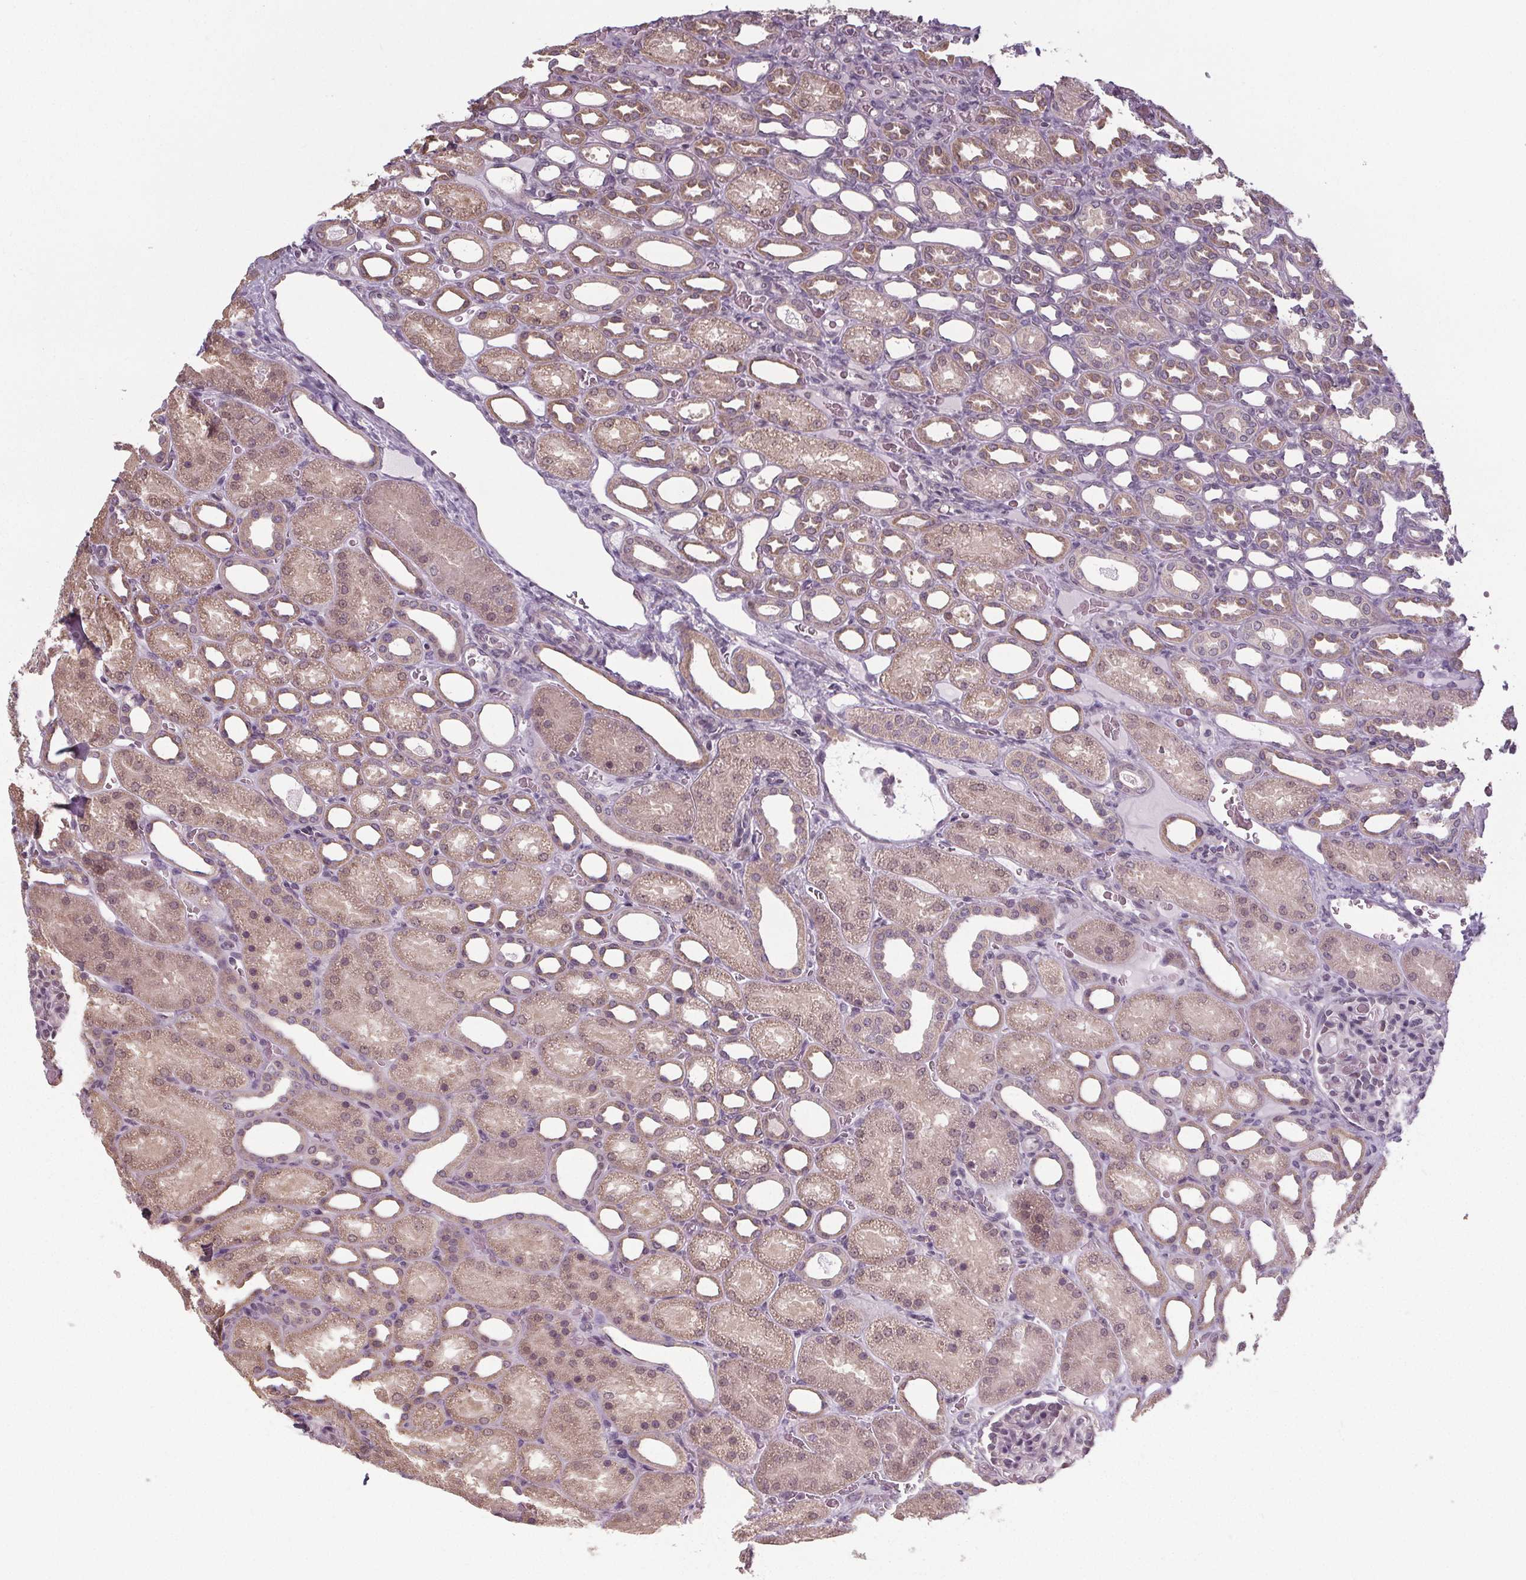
{"staining": {"intensity": "negative", "quantity": "none", "location": "none"}, "tissue": "kidney", "cell_type": "Cells in glomeruli", "image_type": "normal", "snomed": [{"axis": "morphology", "description": "Normal tissue, NOS"}, {"axis": "topography", "description": "Kidney"}], "caption": "This is a photomicrograph of immunohistochemistry (IHC) staining of unremarkable kidney, which shows no expression in cells in glomeruli.", "gene": "SLC26A2", "patient": {"sex": "male", "age": 2}}